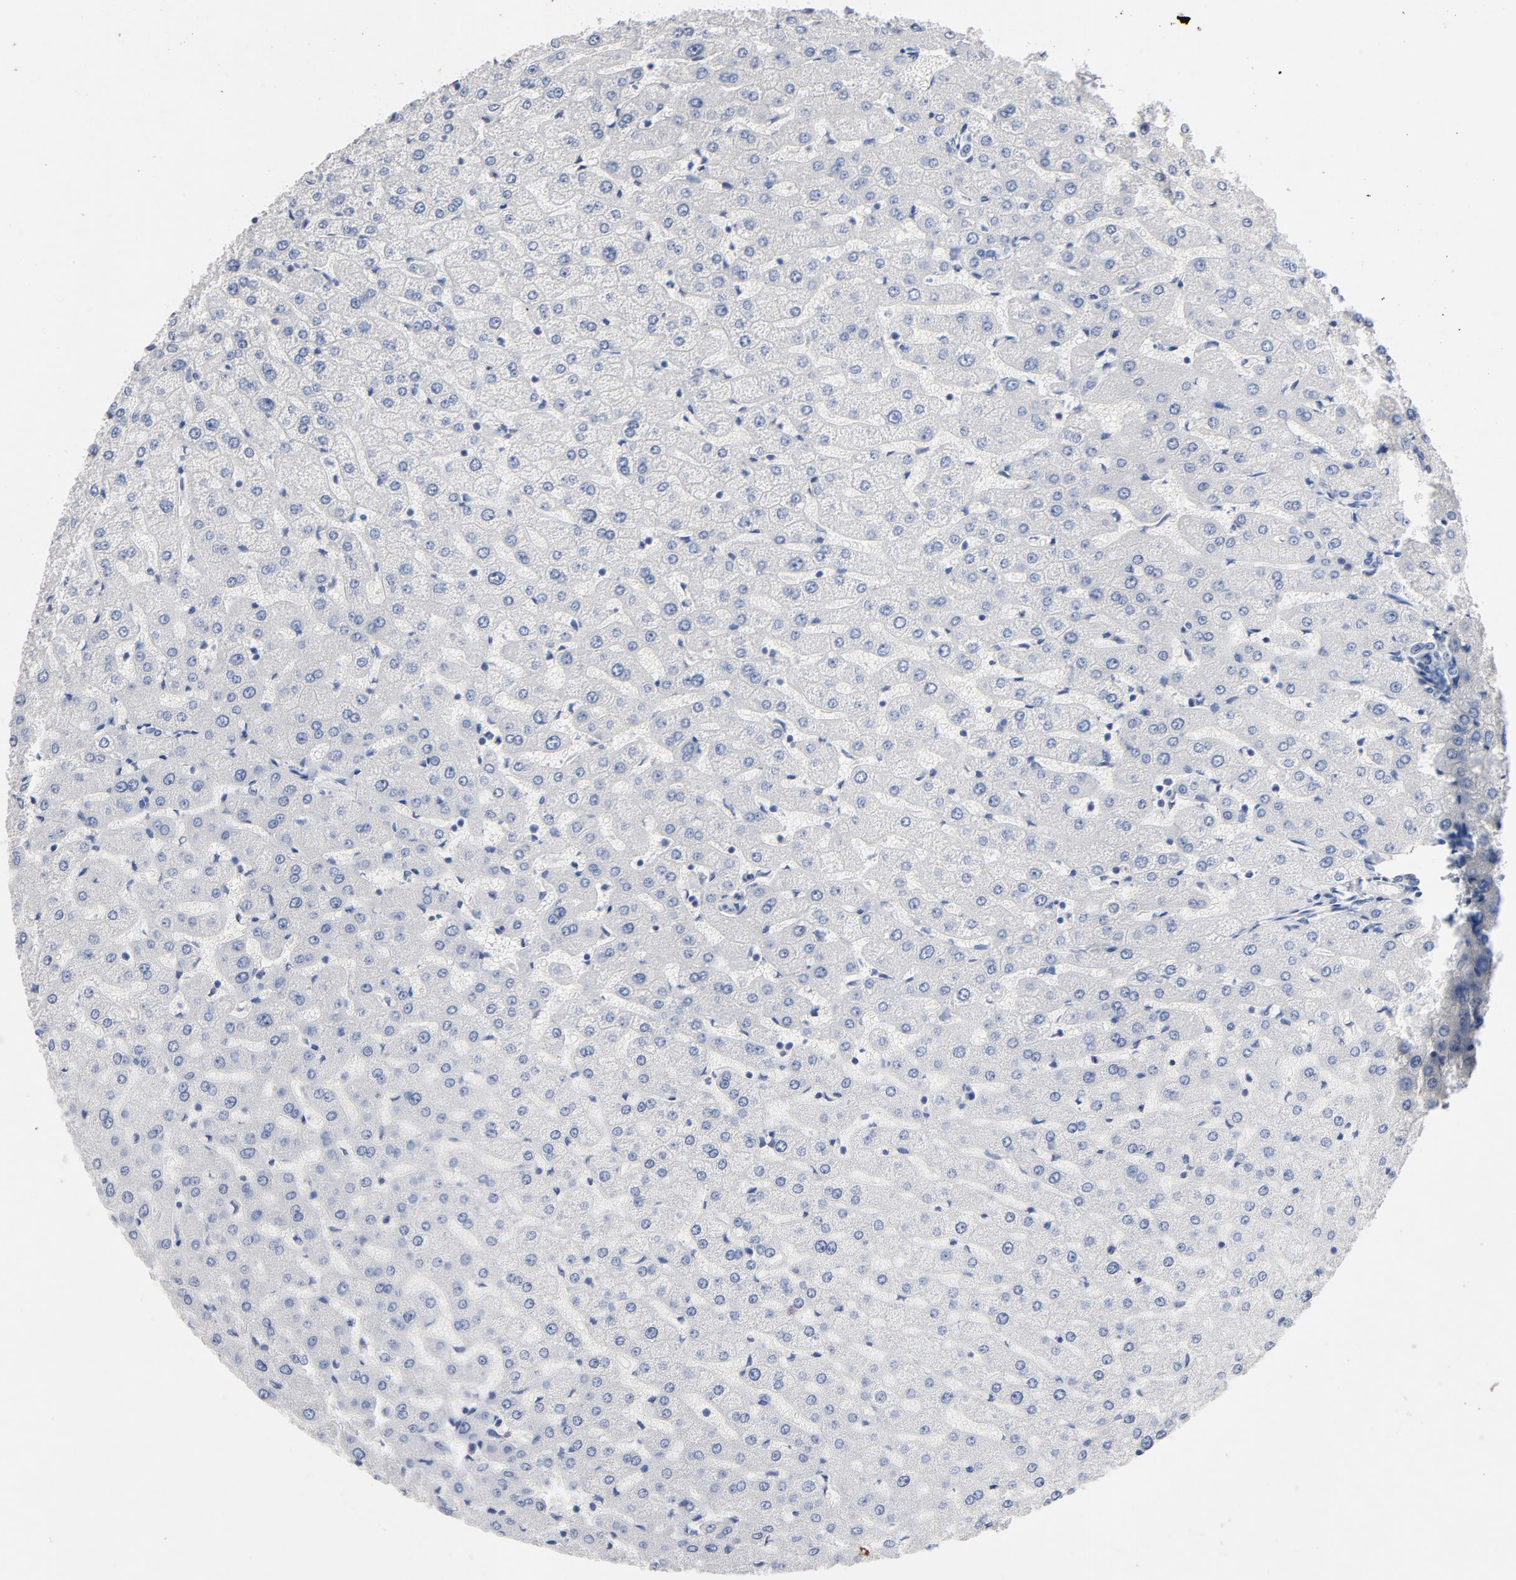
{"staining": {"intensity": "negative", "quantity": "none", "location": "none"}, "tissue": "liver", "cell_type": "Cholangiocytes", "image_type": "normal", "snomed": [{"axis": "morphology", "description": "Normal tissue, NOS"}, {"axis": "morphology", "description": "Fibrosis, NOS"}, {"axis": "topography", "description": "Liver"}], "caption": "An image of liver stained for a protein shows no brown staining in cholangiocytes.", "gene": "ZCCHC13", "patient": {"sex": "female", "age": 29}}